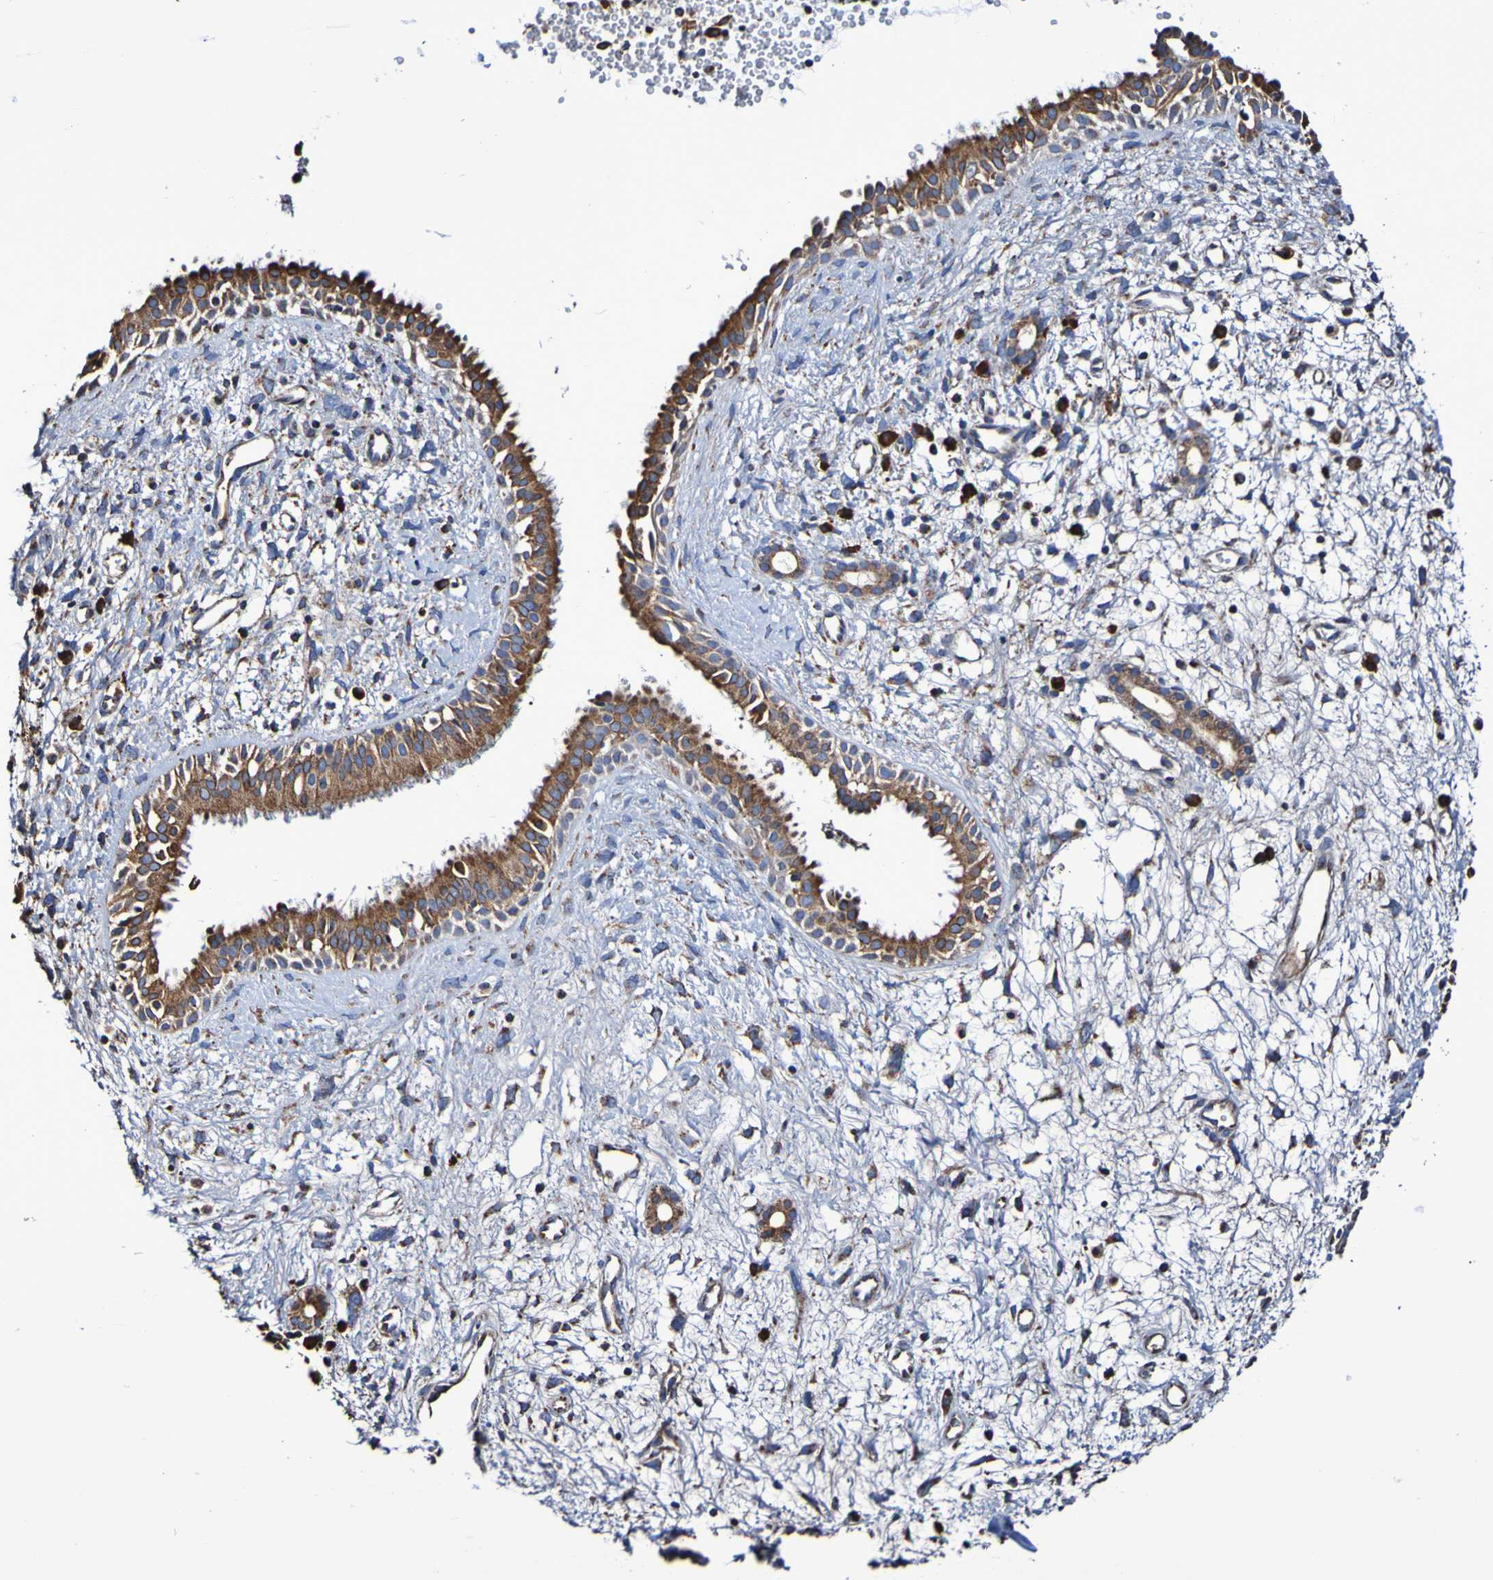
{"staining": {"intensity": "strong", "quantity": ">75%", "location": "cytoplasmic/membranous"}, "tissue": "nasopharynx", "cell_type": "Respiratory epithelial cells", "image_type": "normal", "snomed": [{"axis": "morphology", "description": "Normal tissue, NOS"}, {"axis": "topography", "description": "Nasopharynx"}], "caption": "Protein expression analysis of benign human nasopharynx reveals strong cytoplasmic/membranous staining in about >75% of respiratory epithelial cells.", "gene": "IL18R1", "patient": {"sex": "male", "age": 22}}